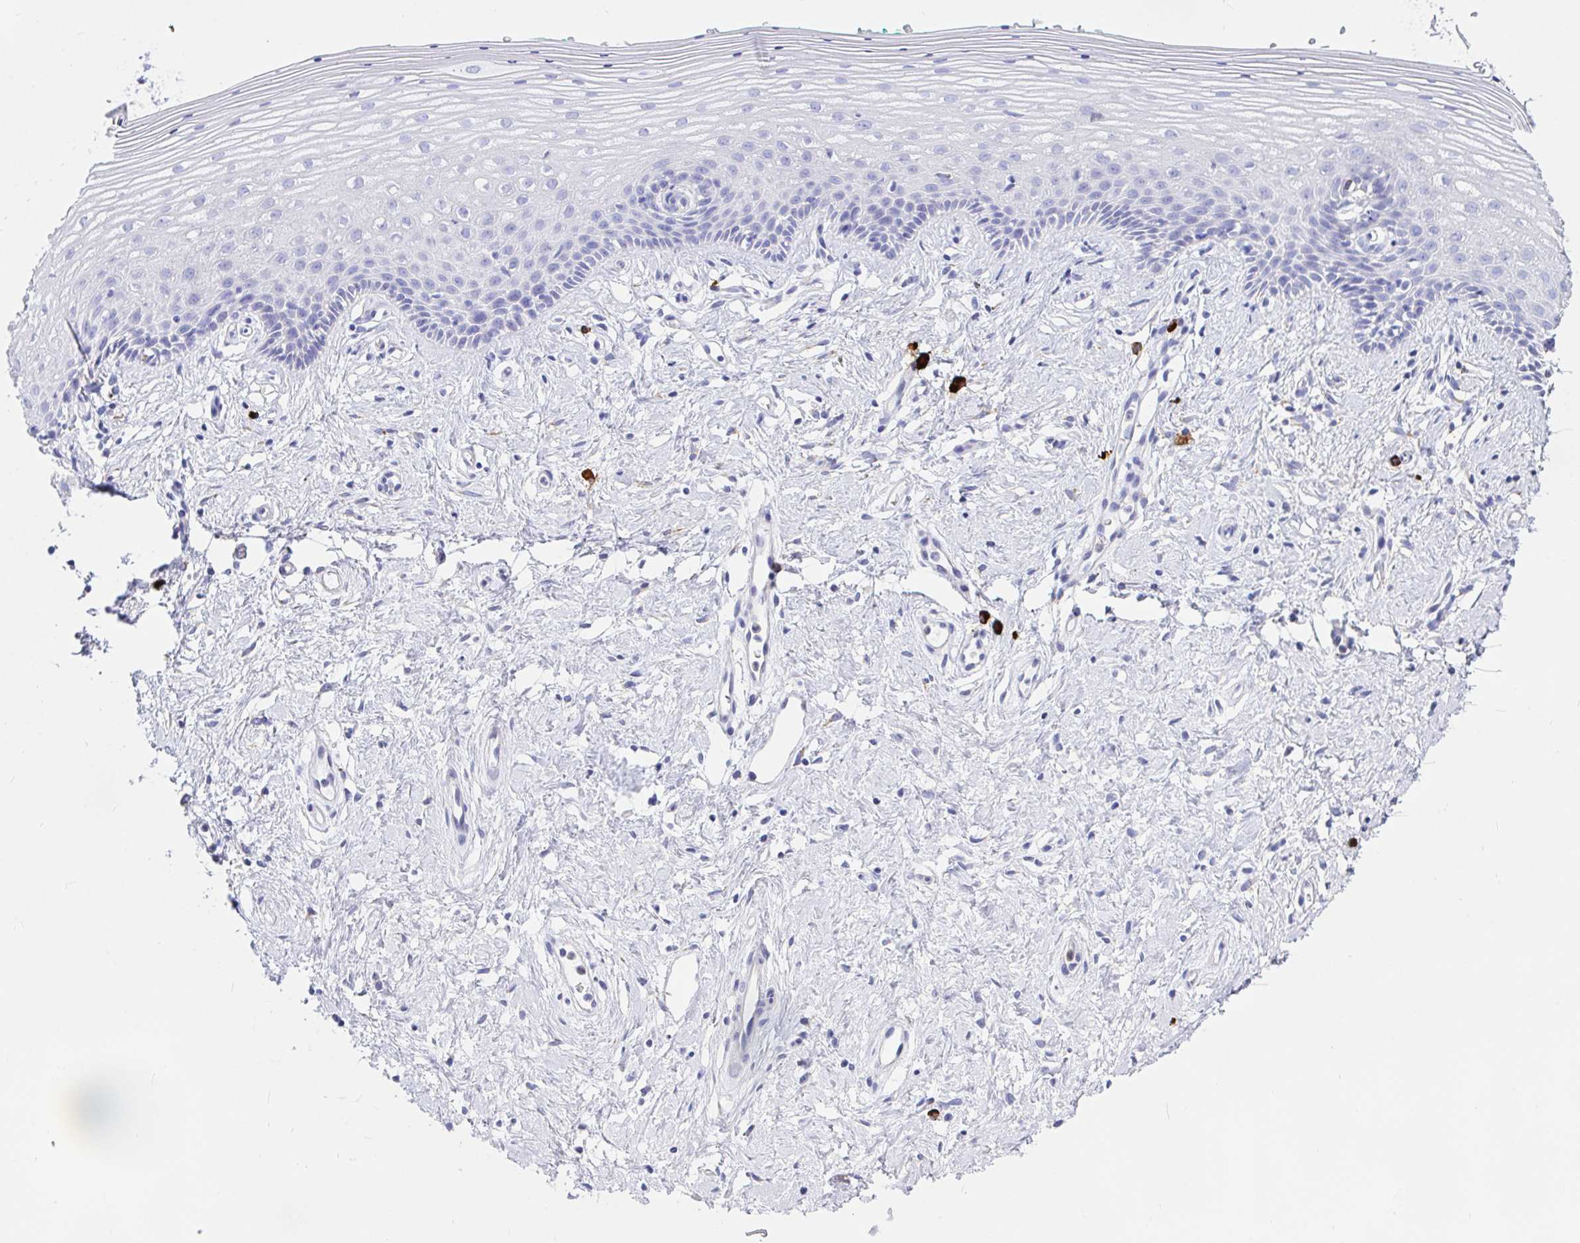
{"staining": {"intensity": "negative", "quantity": "none", "location": "none"}, "tissue": "vagina", "cell_type": "Squamous epithelial cells", "image_type": "normal", "snomed": [{"axis": "morphology", "description": "Normal tissue, NOS"}, {"axis": "topography", "description": "Vagina"}], "caption": "Immunohistochemistry (IHC) photomicrograph of benign vagina: vagina stained with DAB (3,3'-diaminobenzidine) demonstrates no significant protein expression in squamous epithelial cells.", "gene": "CCDC62", "patient": {"sex": "female", "age": 42}}